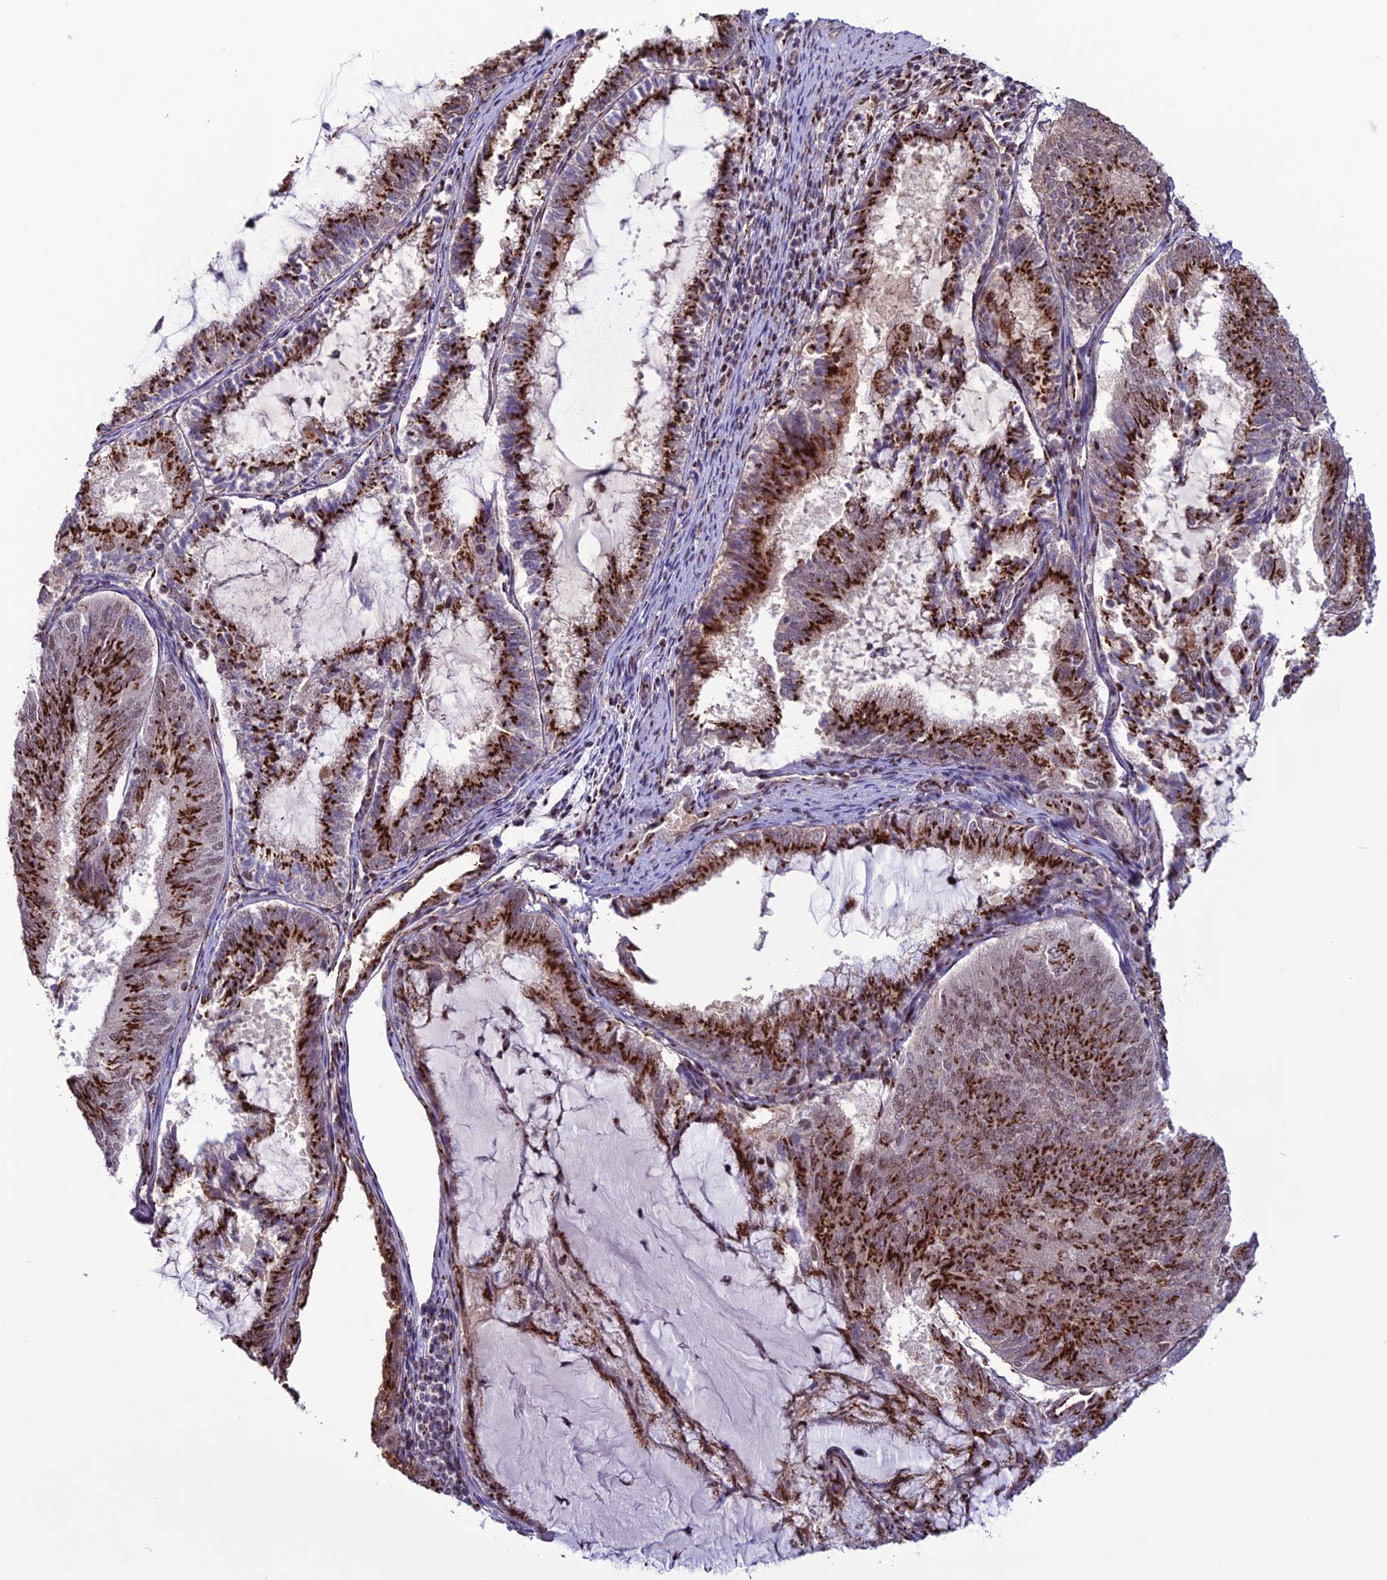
{"staining": {"intensity": "strong", "quantity": ">75%", "location": "cytoplasmic/membranous,nuclear"}, "tissue": "endometrial cancer", "cell_type": "Tumor cells", "image_type": "cancer", "snomed": [{"axis": "morphology", "description": "Adenocarcinoma, NOS"}, {"axis": "topography", "description": "Endometrium"}], "caption": "Tumor cells exhibit strong cytoplasmic/membranous and nuclear staining in about >75% of cells in endometrial adenocarcinoma.", "gene": "PLEKHA4", "patient": {"sex": "female", "age": 81}}